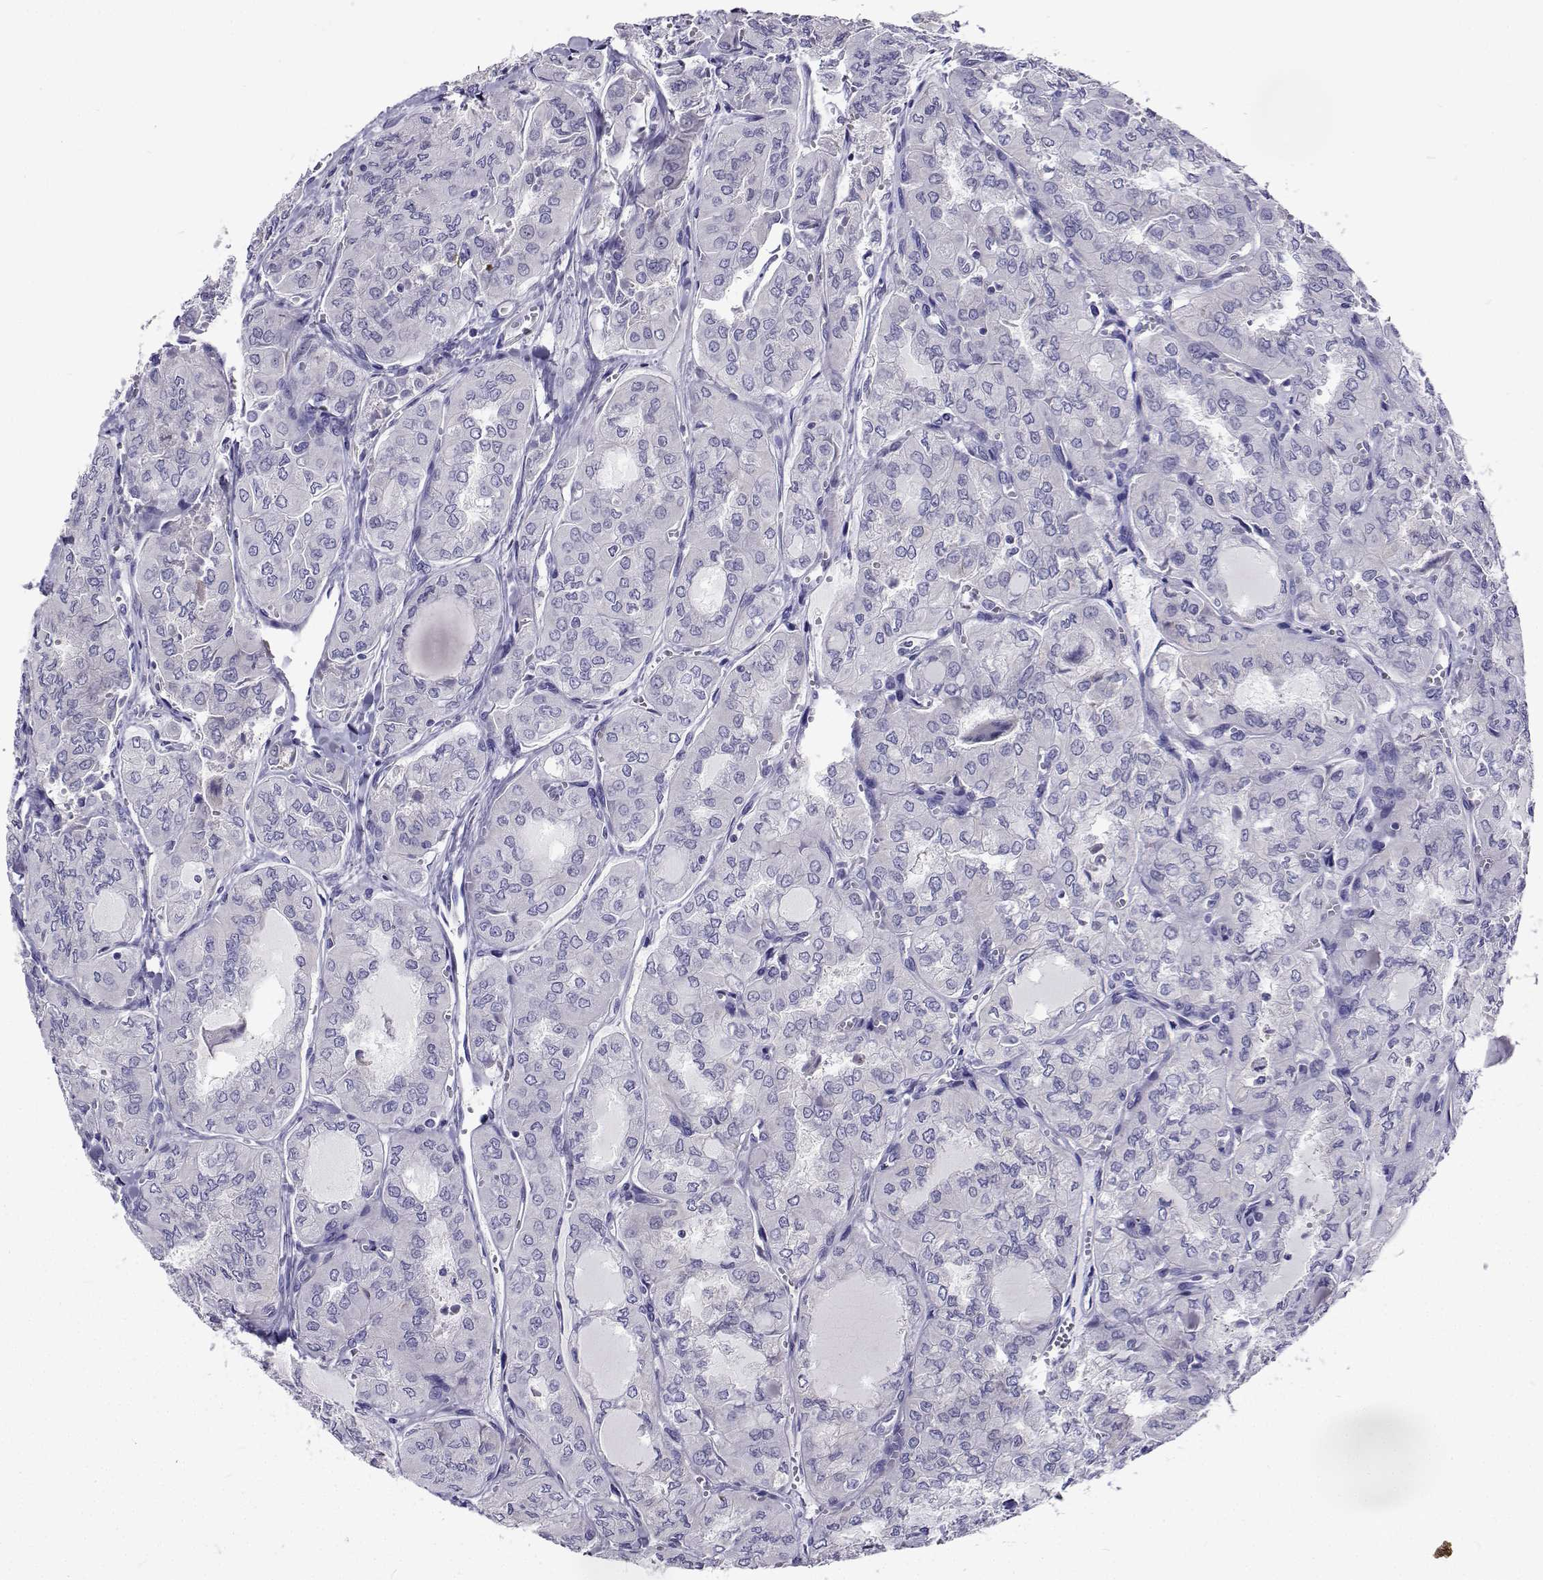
{"staining": {"intensity": "negative", "quantity": "none", "location": "none"}, "tissue": "thyroid cancer", "cell_type": "Tumor cells", "image_type": "cancer", "snomed": [{"axis": "morphology", "description": "Papillary adenocarcinoma, NOS"}, {"axis": "topography", "description": "Thyroid gland"}], "caption": "High magnification brightfield microscopy of thyroid papillary adenocarcinoma stained with DAB (3,3'-diaminobenzidine) (brown) and counterstained with hematoxylin (blue): tumor cells show no significant positivity.", "gene": "LHFPL7", "patient": {"sex": "male", "age": 20}}